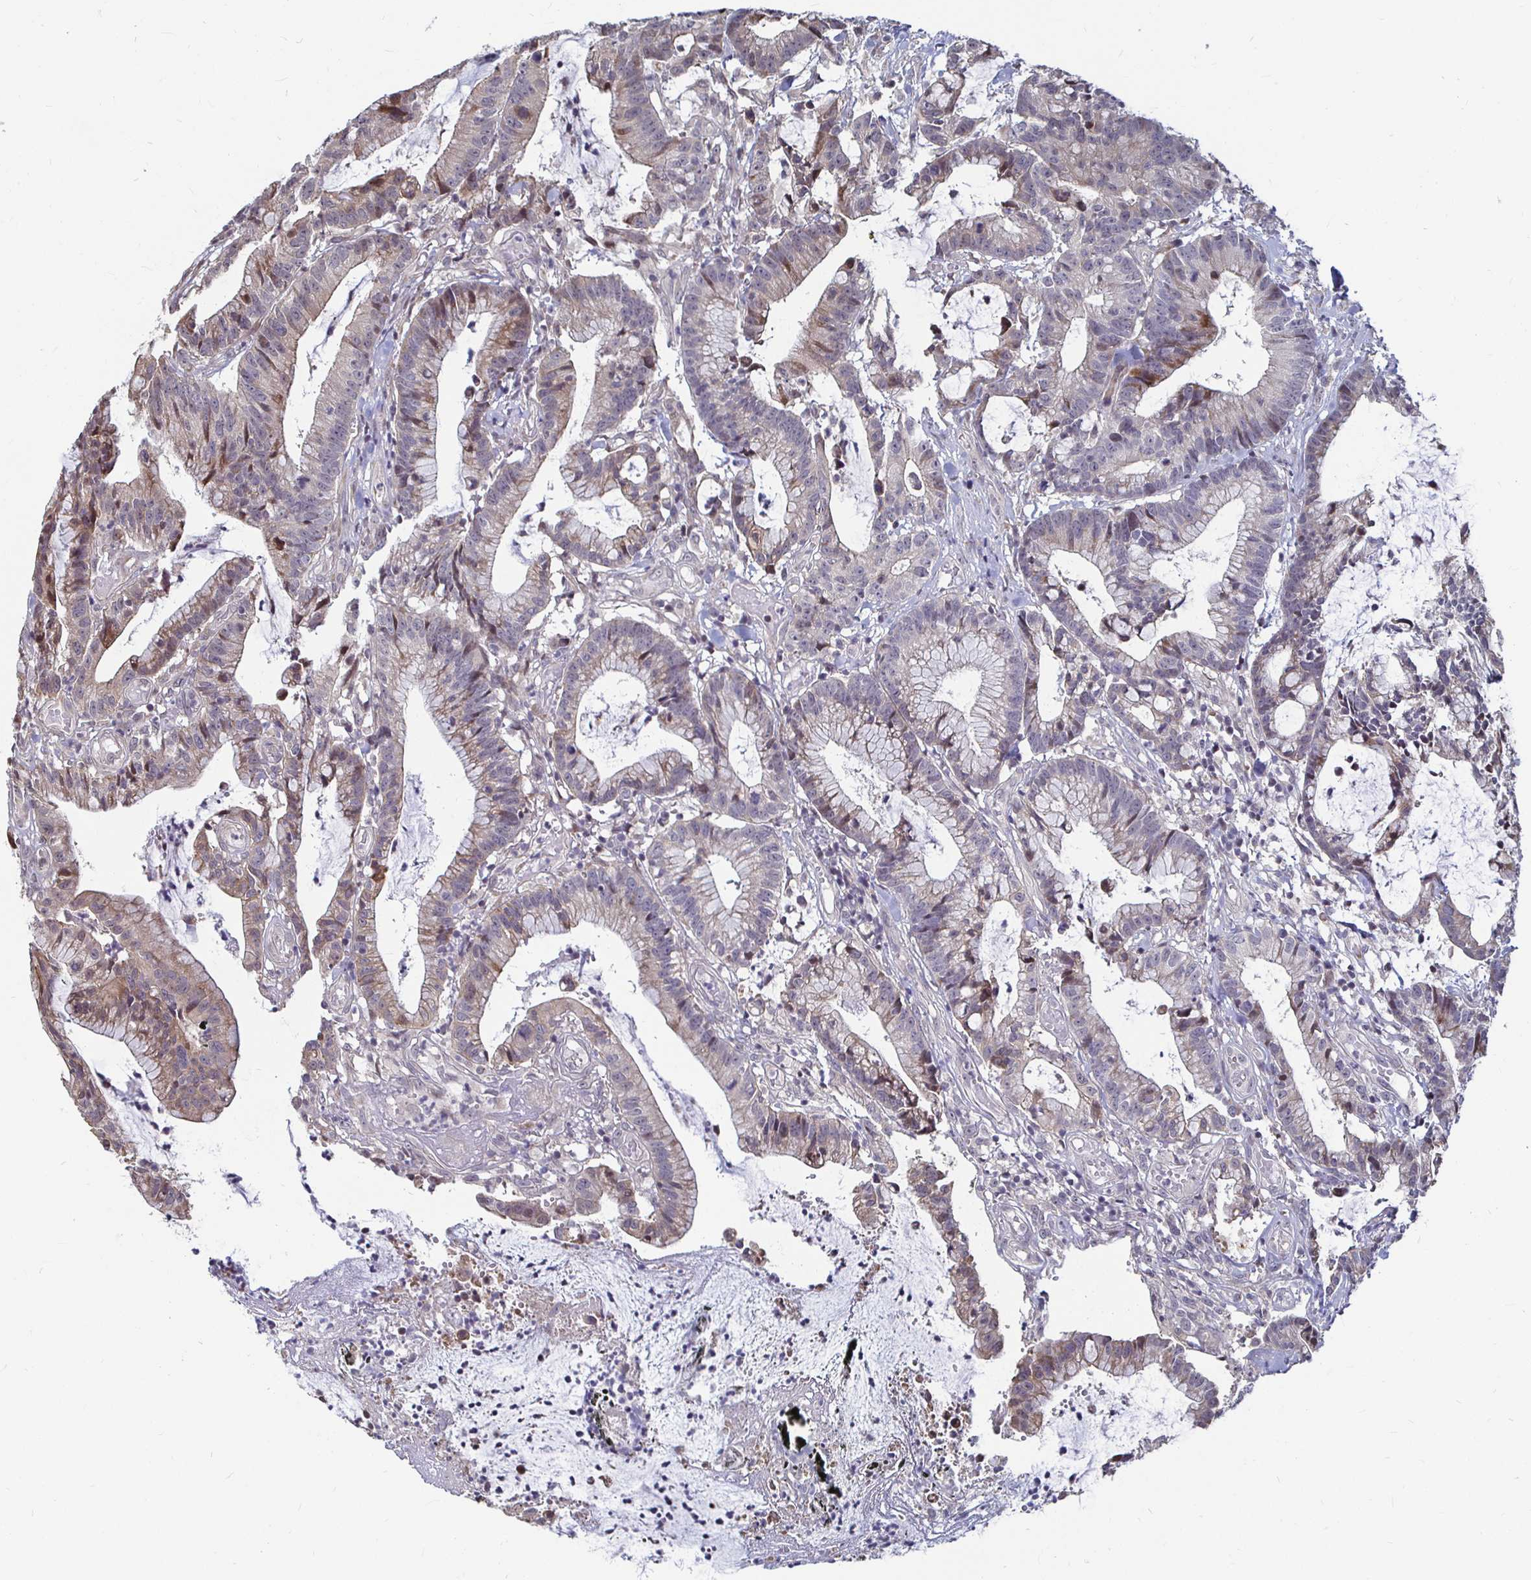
{"staining": {"intensity": "weak", "quantity": "25%-75%", "location": "cytoplasmic/membranous"}, "tissue": "colorectal cancer", "cell_type": "Tumor cells", "image_type": "cancer", "snomed": [{"axis": "morphology", "description": "Adenocarcinoma, NOS"}, {"axis": "topography", "description": "Colon"}], "caption": "Immunohistochemical staining of human colorectal cancer reveals low levels of weak cytoplasmic/membranous staining in about 25%-75% of tumor cells.", "gene": "CAPN11", "patient": {"sex": "female", "age": 78}}